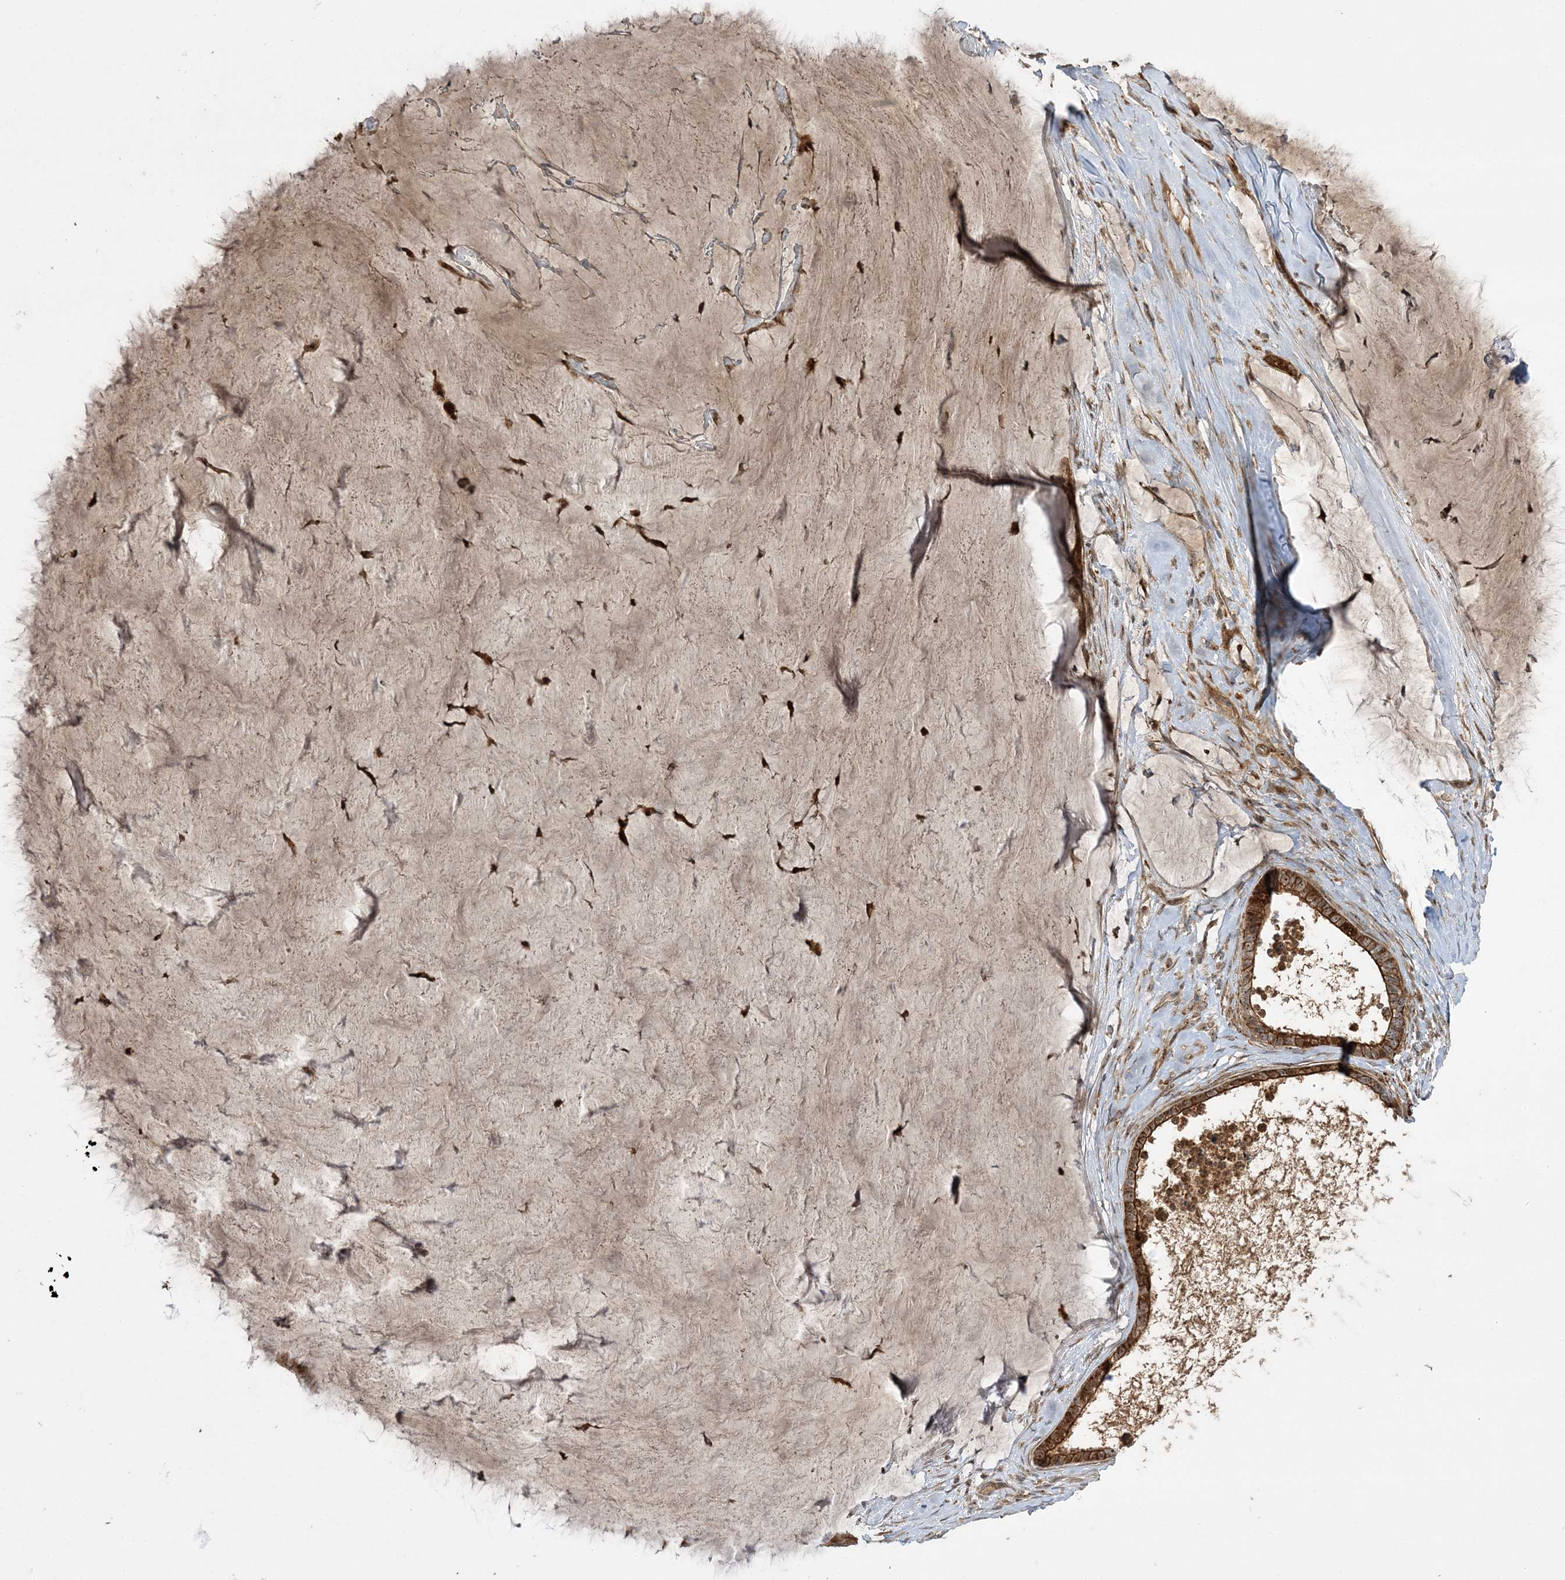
{"staining": {"intensity": "moderate", "quantity": ">75%", "location": "cytoplasmic/membranous,nuclear"}, "tissue": "ovarian cancer", "cell_type": "Tumor cells", "image_type": "cancer", "snomed": [{"axis": "morphology", "description": "Cystadenocarcinoma, mucinous, NOS"}, {"axis": "topography", "description": "Ovary"}], "caption": "Human mucinous cystadenocarcinoma (ovarian) stained with a brown dye reveals moderate cytoplasmic/membranous and nuclear positive expression in about >75% of tumor cells.", "gene": "NPM3", "patient": {"sex": "female", "age": 61}}